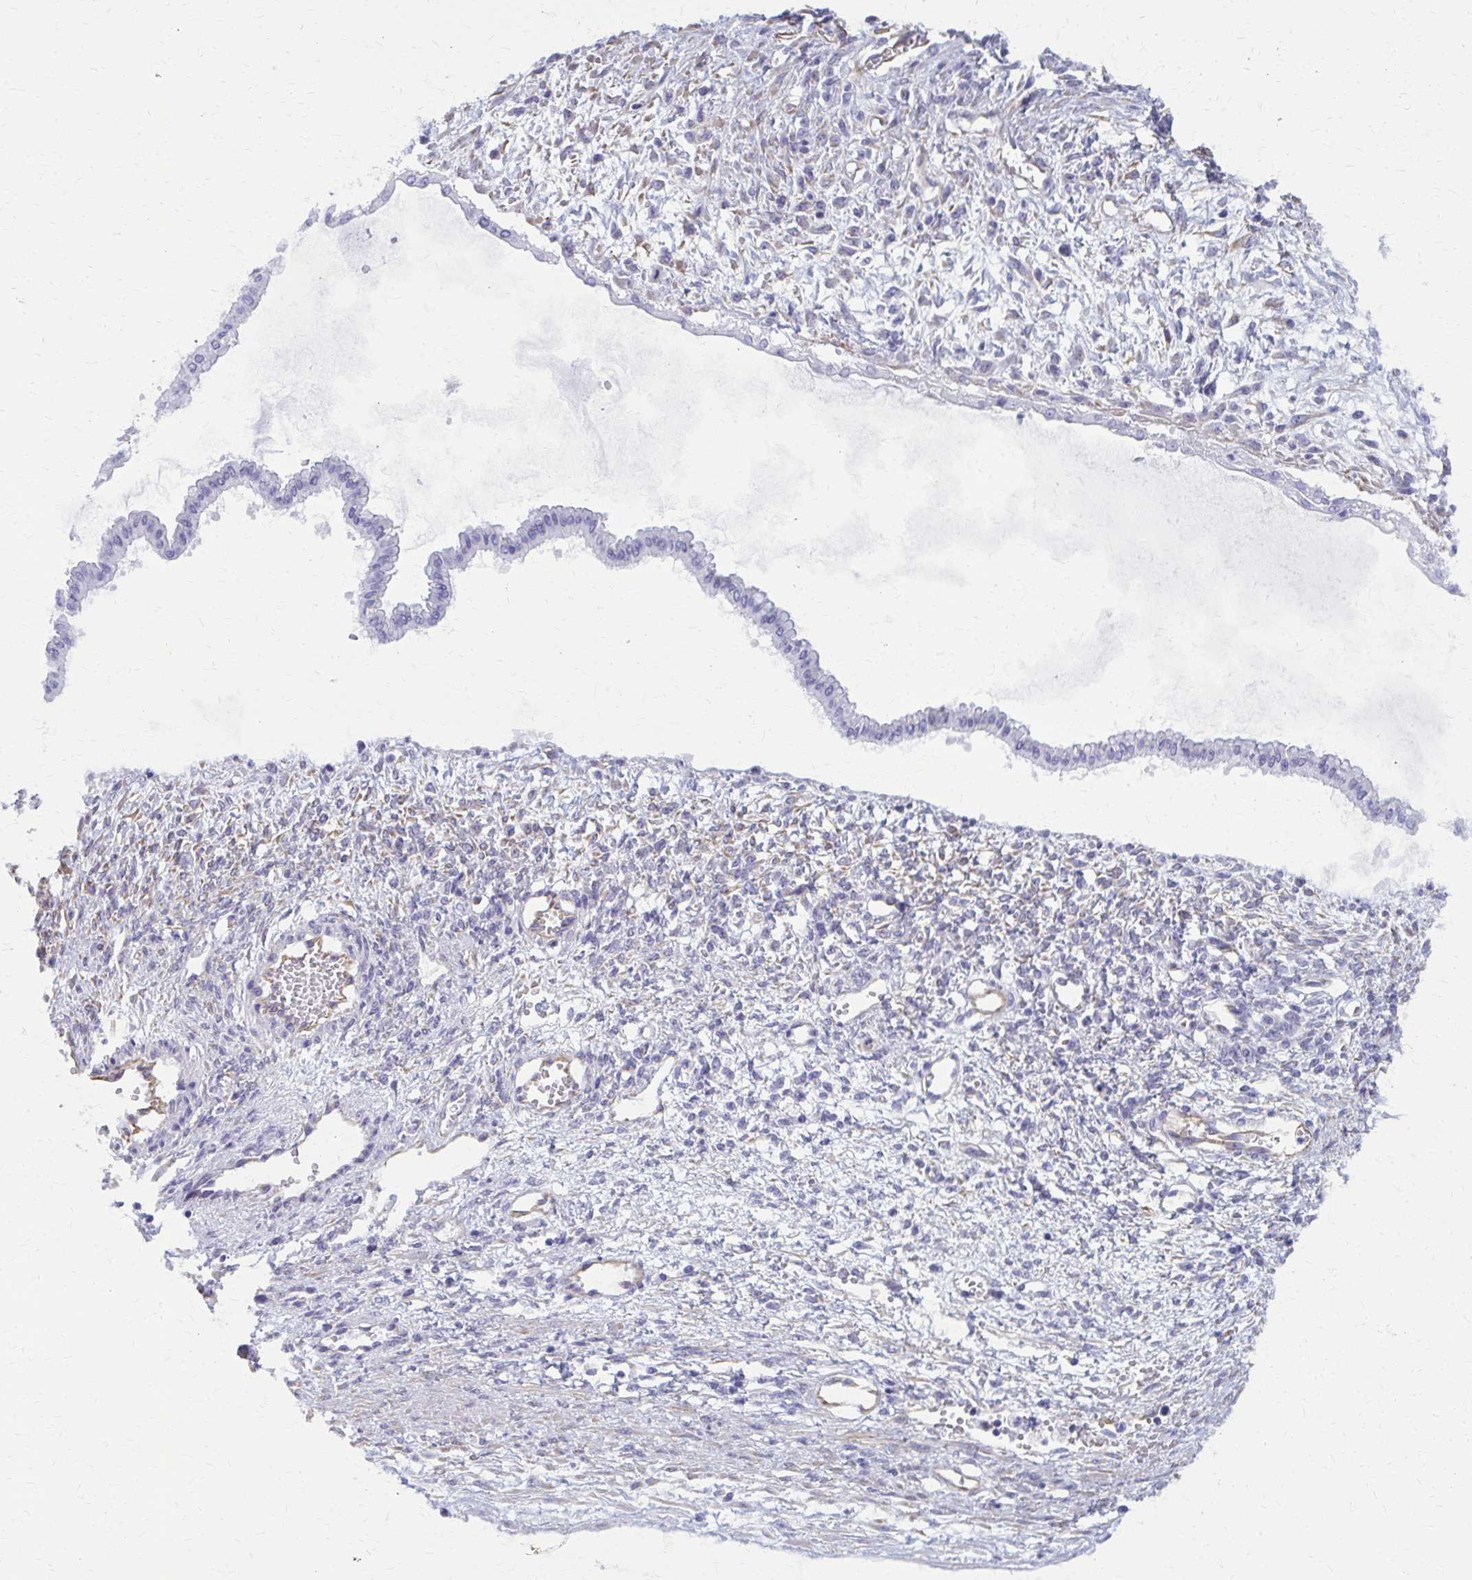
{"staining": {"intensity": "negative", "quantity": "none", "location": "none"}, "tissue": "ovarian cancer", "cell_type": "Tumor cells", "image_type": "cancer", "snomed": [{"axis": "morphology", "description": "Cystadenocarcinoma, mucinous, NOS"}, {"axis": "topography", "description": "Ovary"}], "caption": "Tumor cells are negative for brown protein staining in ovarian mucinous cystadenocarcinoma.", "gene": "GFAP", "patient": {"sex": "female", "age": 73}}